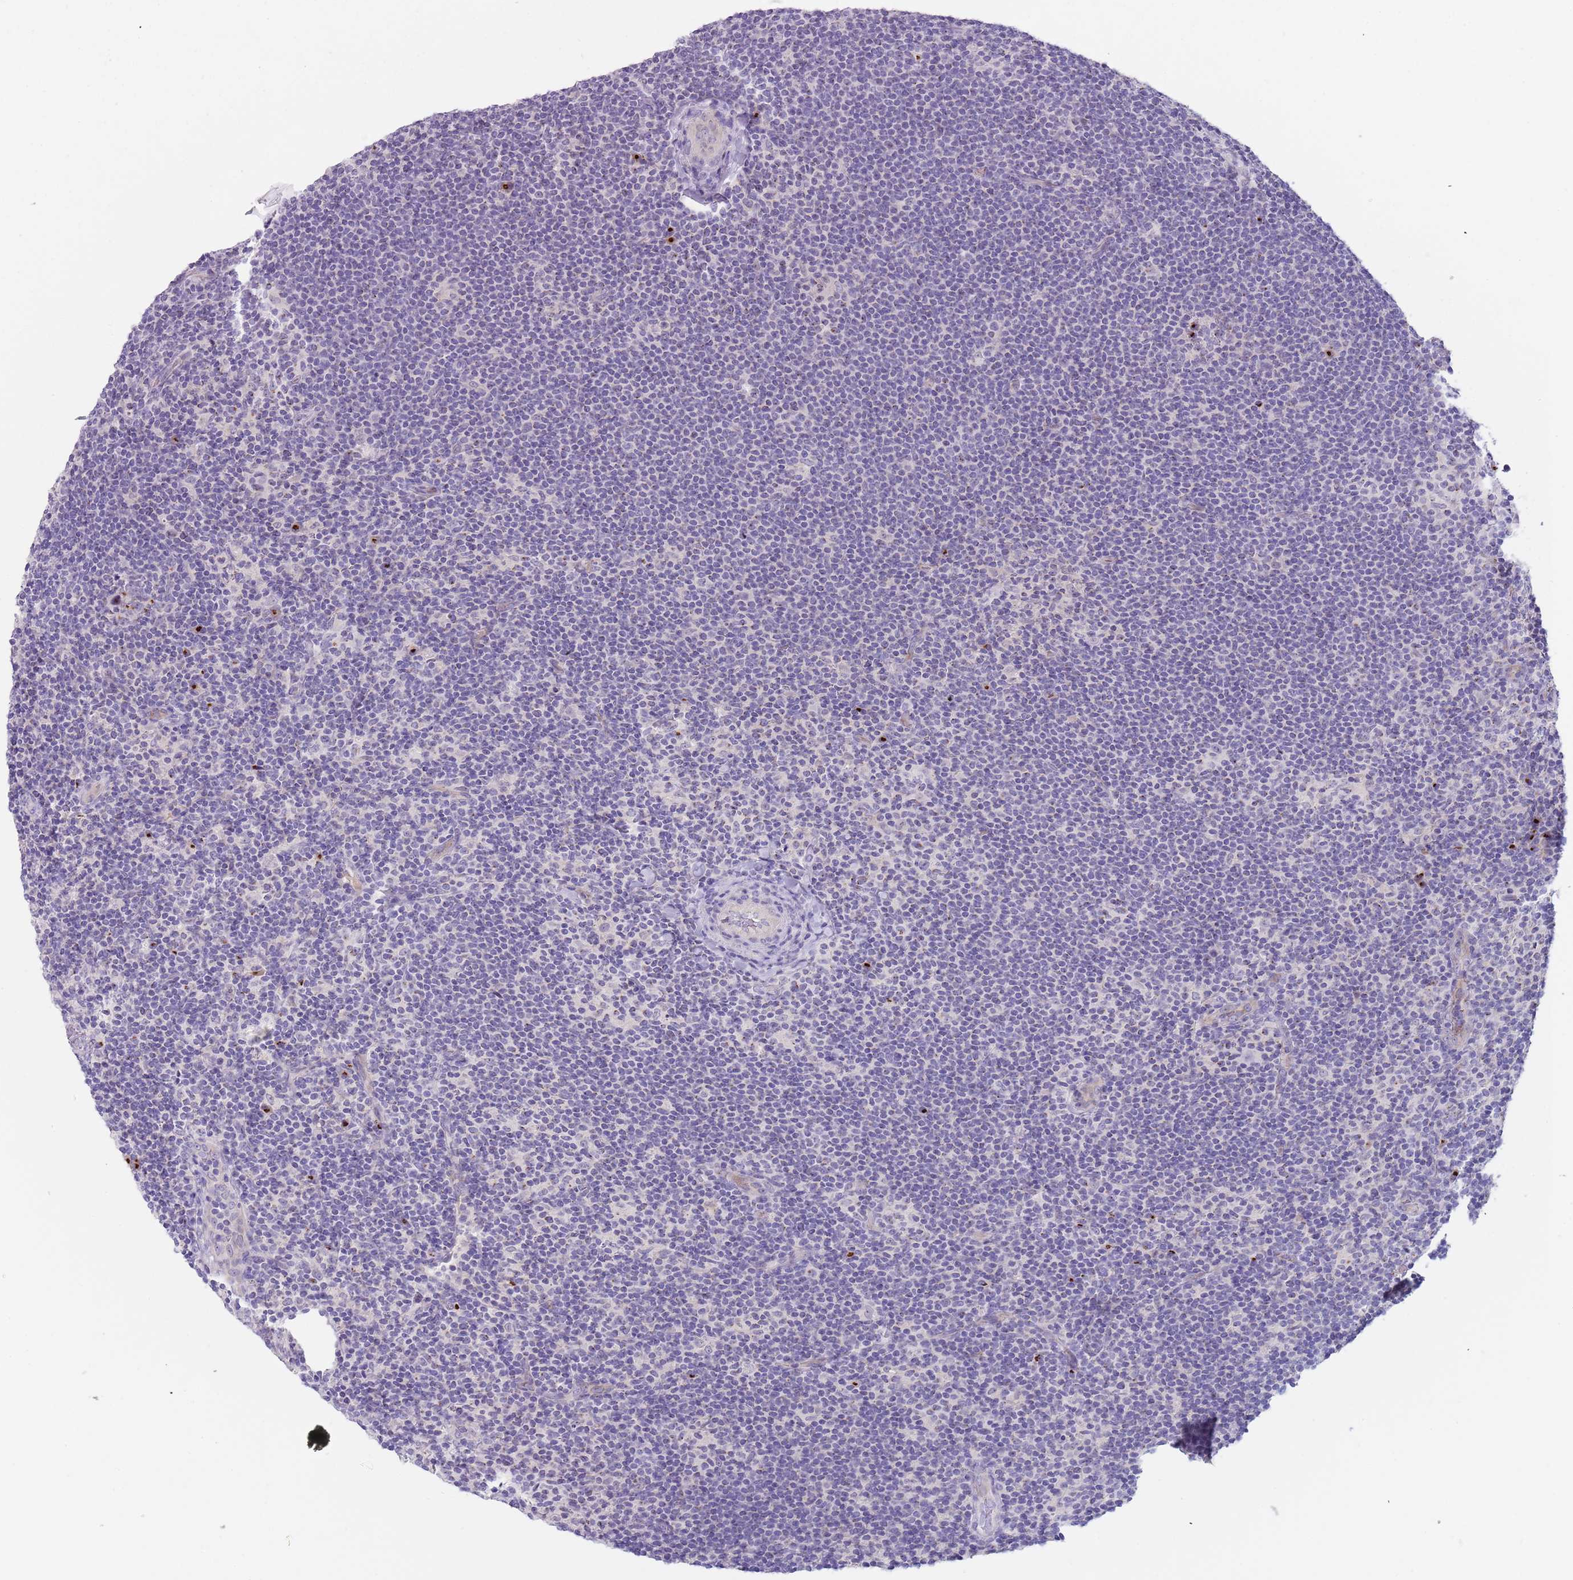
{"staining": {"intensity": "negative", "quantity": "none", "location": "none"}, "tissue": "lymphoma", "cell_type": "Tumor cells", "image_type": "cancer", "snomed": [{"axis": "morphology", "description": "Hodgkin's disease, NOS"}, {"axis": "topography", "description": "Lymph node"}], "caption": "Tumor cells show no significant protein staining in Hodgkin's disease.", "gene": "C2CD3", "patient": {"sex": "female", "age": 57}}